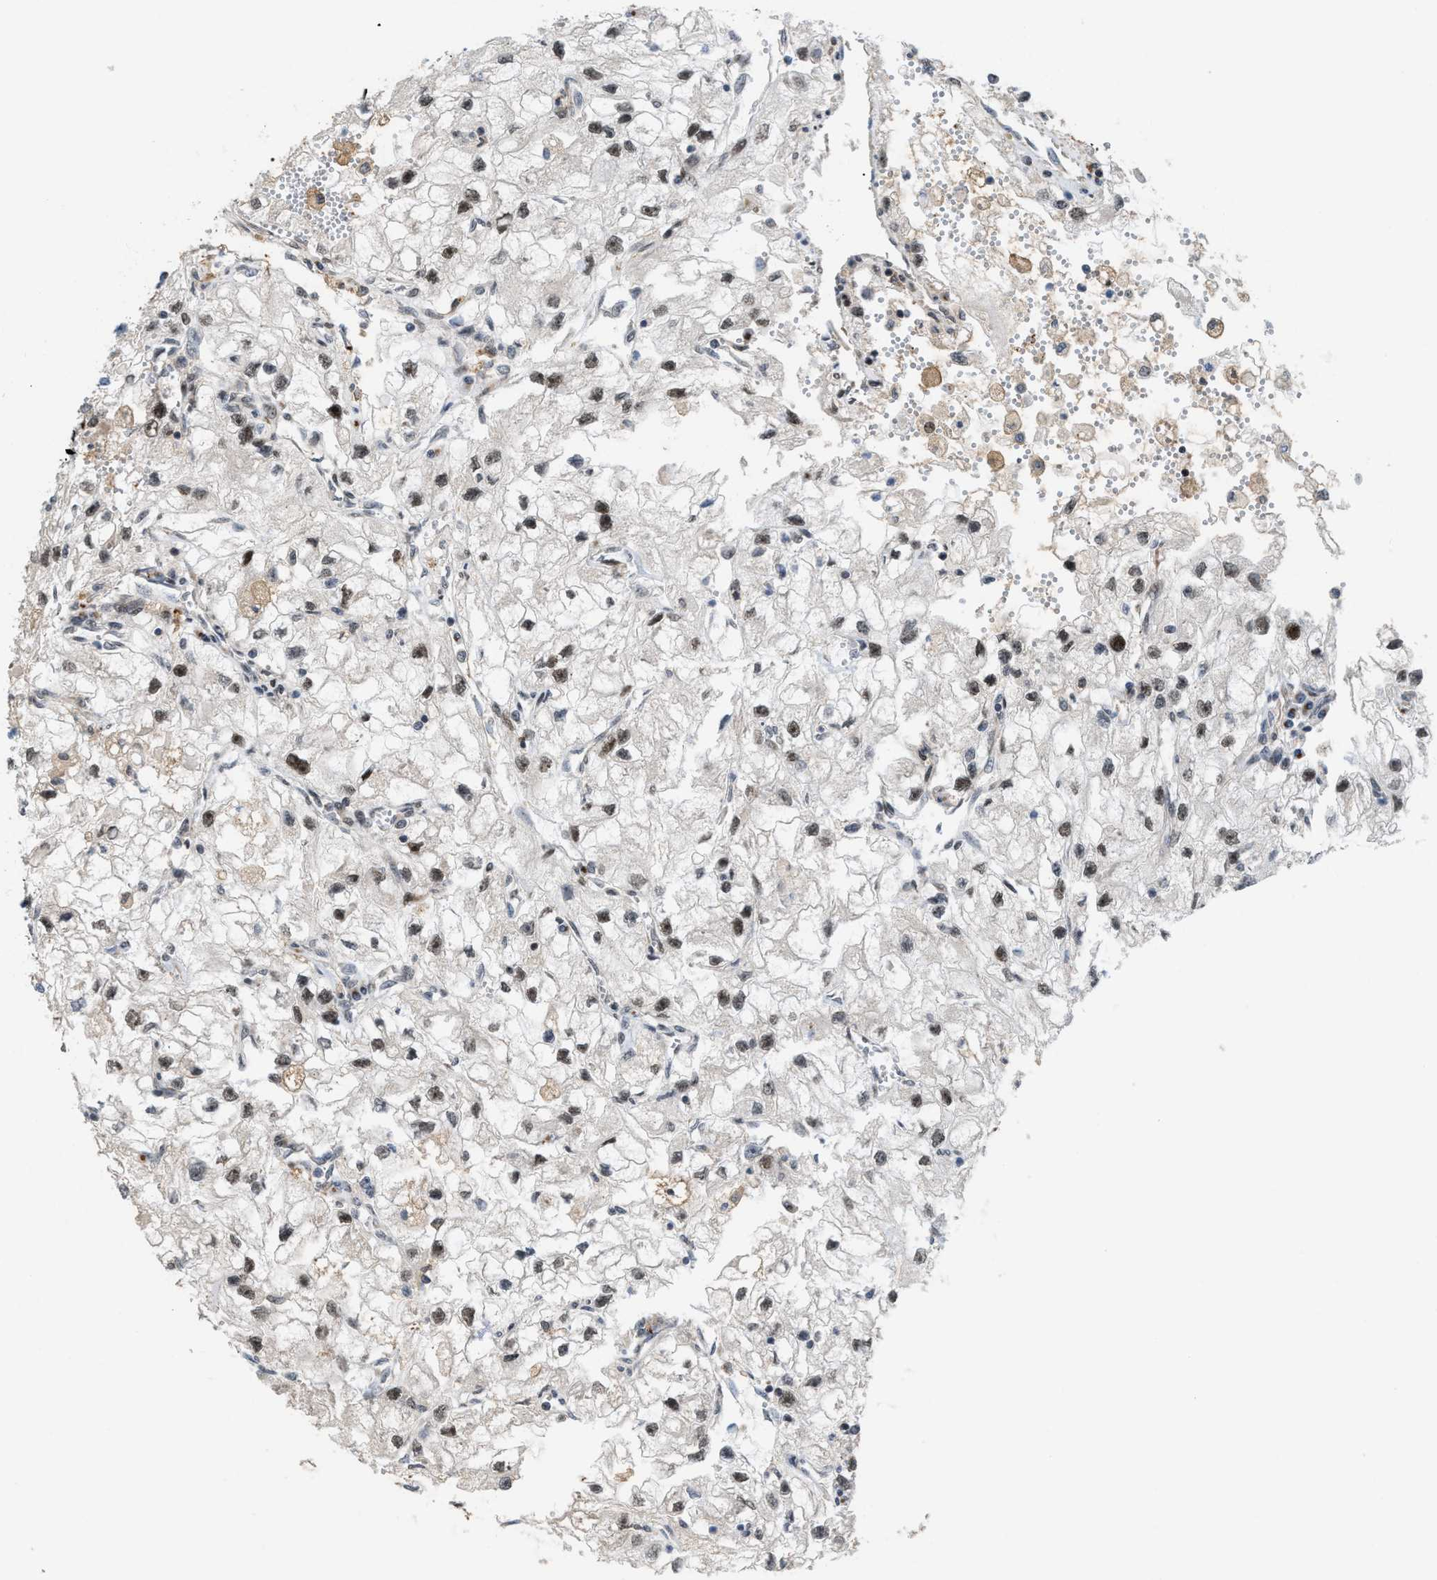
{"staining": {"intensity": "moderate", "quantity": ">75%", "location": "nuclear"}, "tissue": "renal cancer", "cell_type": "Tumor cells", "image_type": "cancer", "snomed": [{"axis": "morphology", "description": "Adenocarcinoma, NOS"}, {"axis": "topography", "description": "Kidney"}], "caption": "The immunohistochemical stain labels moderate nuclear staining in tumor cells of renal cancer (adenocarcinoma) tissue.", "gene": "DIPK1A", "patient": {"sex": "female", "age": 70}}